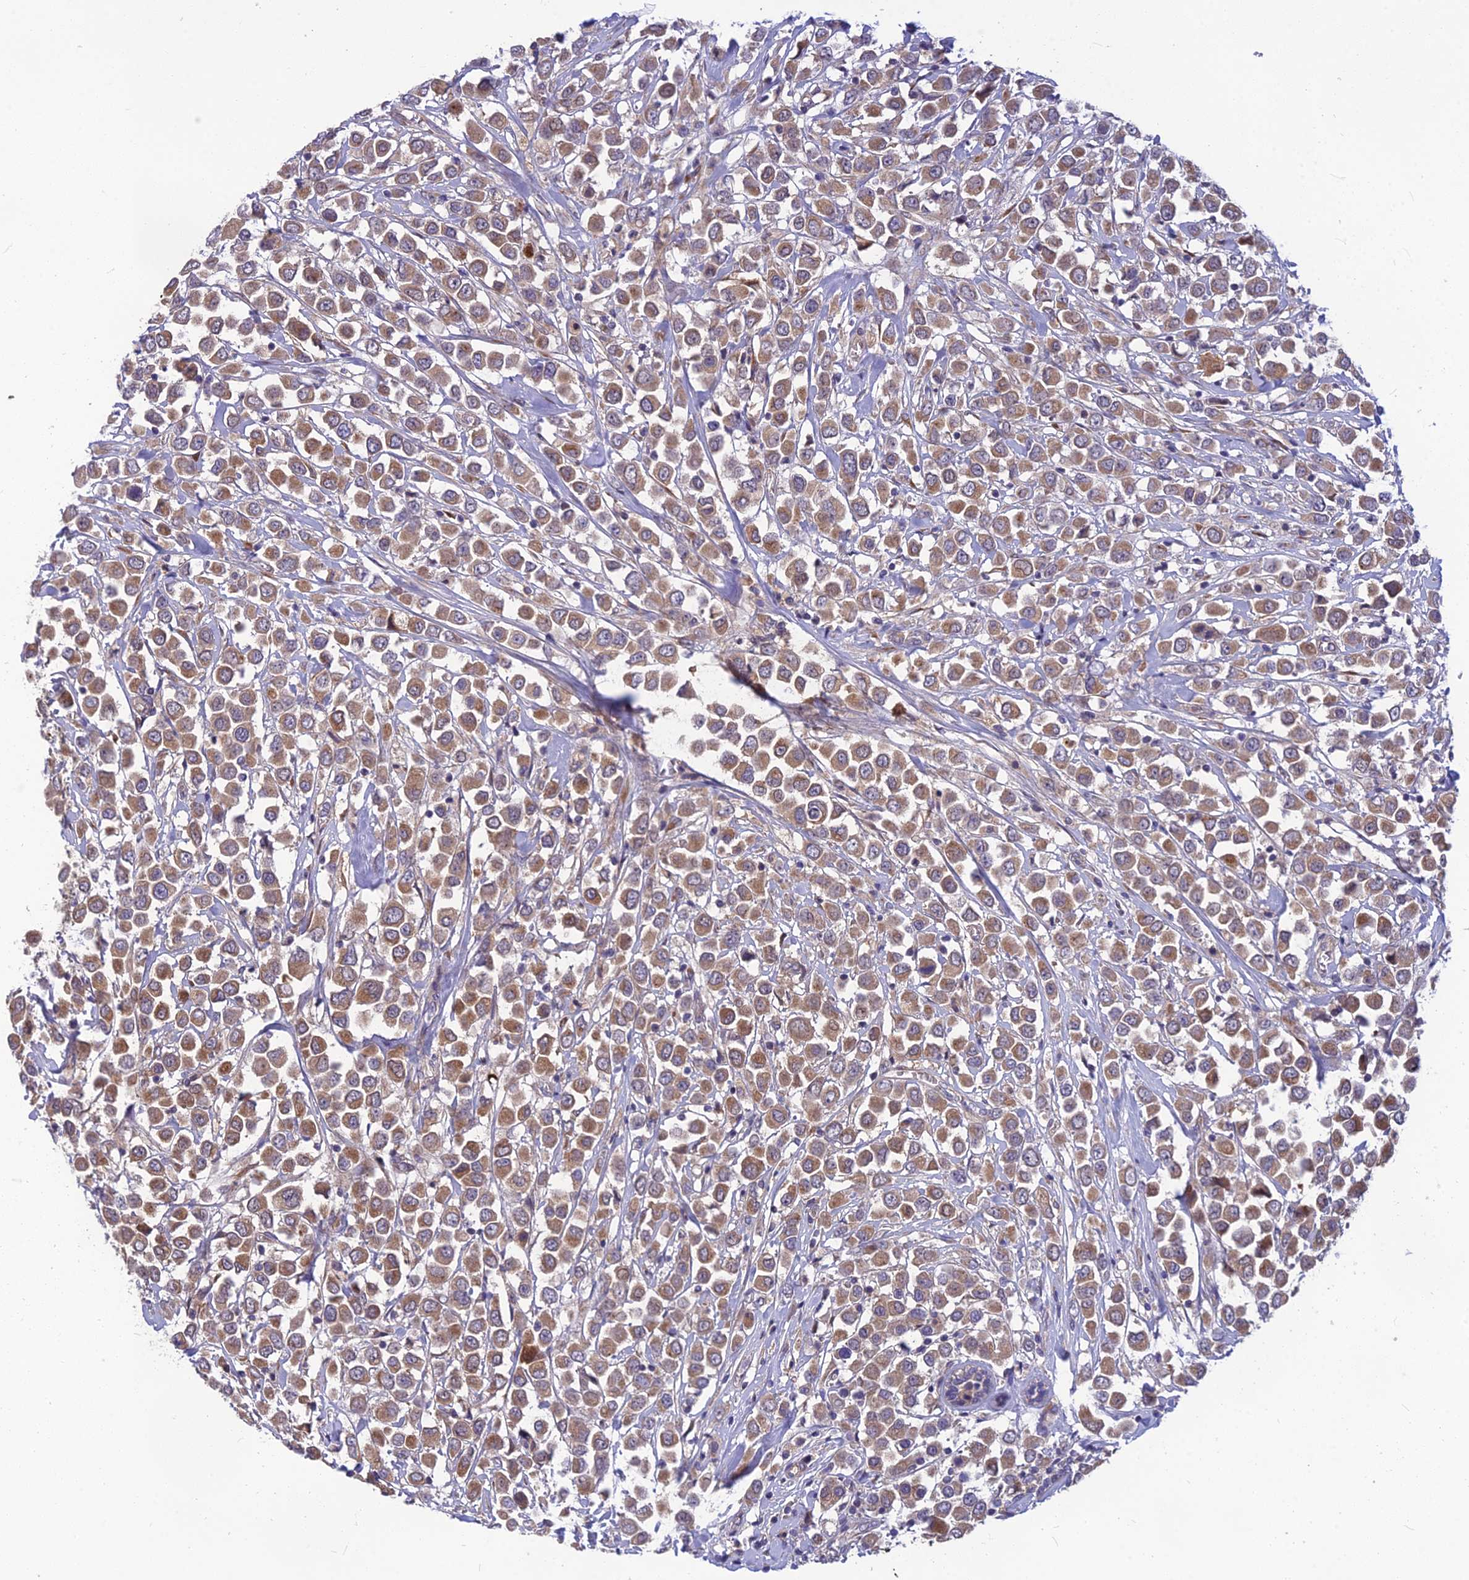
{"staining": {"intensity": "moderate", "quantity": ">75%", "location": "cytoplasmic/membranous"}, "tissue": "breast cancer", "cell_type": "Tumor cells", "image_type": "cancer", "snomed": [{"axis": "morphology", "description": "Duct carcinoma"}, {"axis": "topography", "description": "Breast"}], "caption": "DAB immunohistochemical staining of invasive ductal carcinoma (breast) displays moderate cytoplasmic/membranous protein staining in about >75% of tumor cells.", "gene": "PTCD2", "patient": {"sex": "female", "age": 61}}